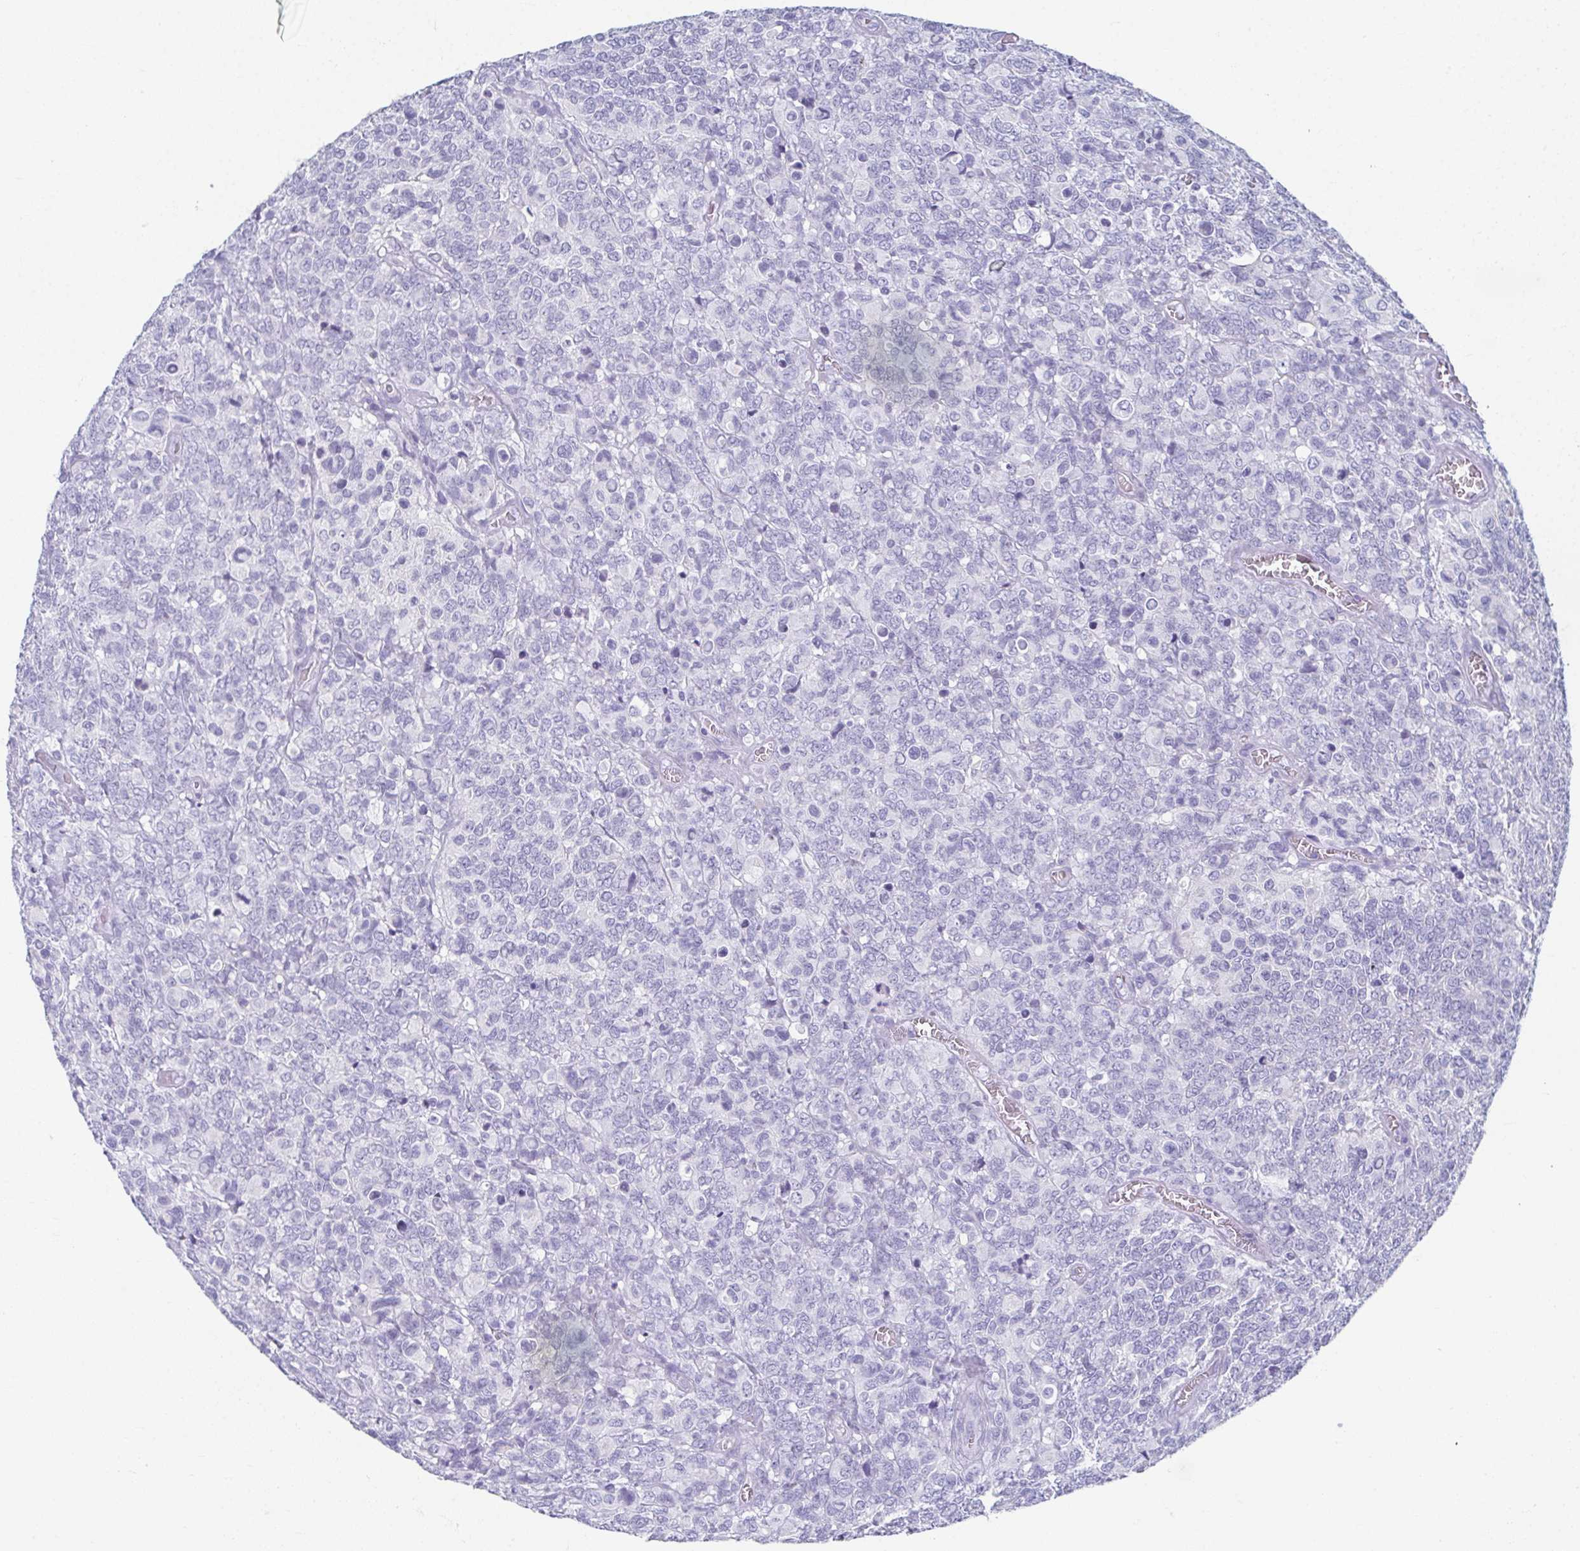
{"staining": {"intensity": "negative", "quantity": "none", "location": "none"}, "tissue": "glioma", "cell_type": "Tumor cells", "image_type": "cancer", "snomed": [{"axis": "morphology", "description": "Glioma, malignant, High grade"}, {"axis": "topography", "description": "Brain"}], "caption": "Immunohistochemistry (IHC) of human glioma reveals no staining in tumor cells.", "gene": "GHRL", "patient": {"sex": "male", "age": 39}}